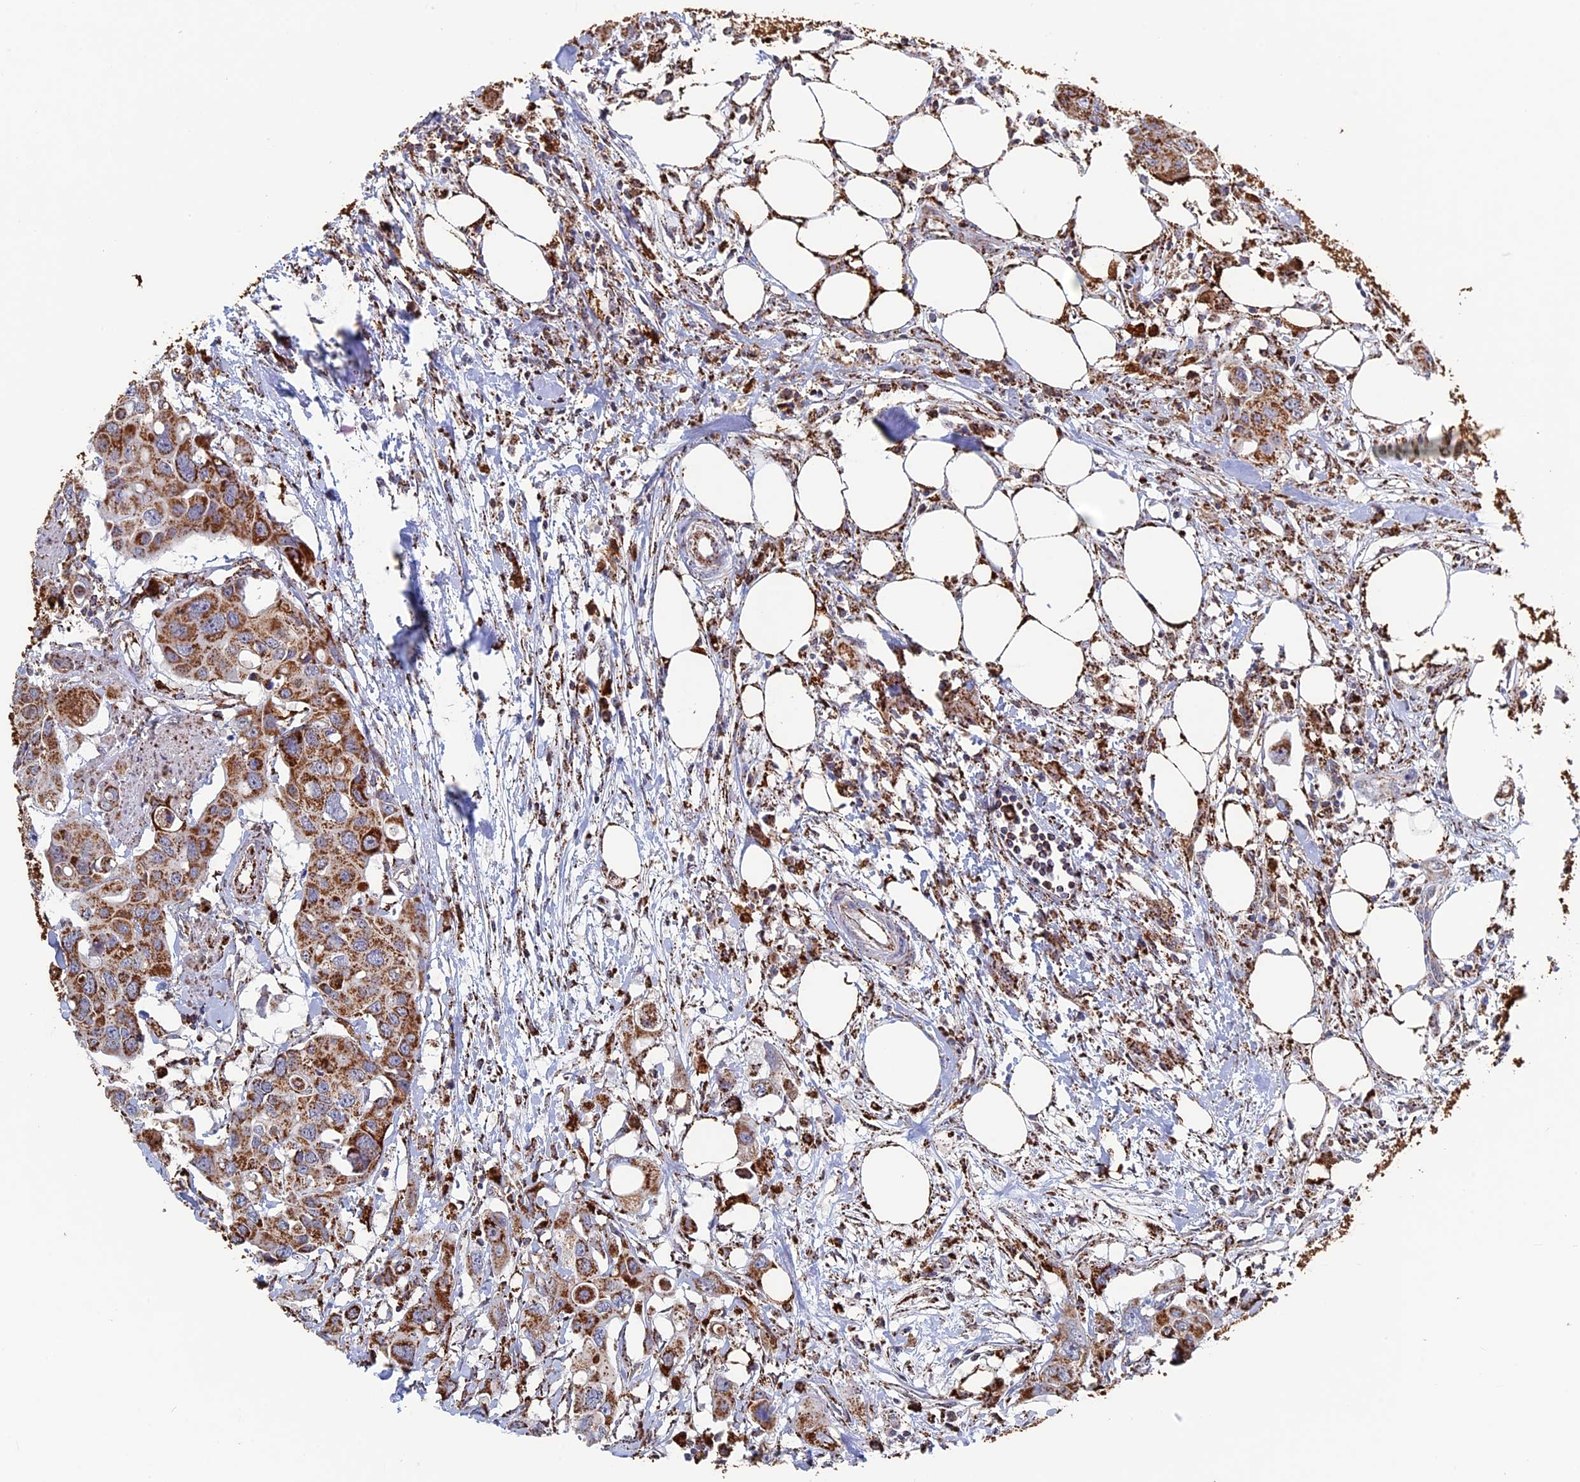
{"staining": {"intensity": "strong", "quantity": ">75%", "location": "cytoplasmic/membranous"}, "tissue": "colorectal cancer", "cell_type": "Tumor cells", "image_type": "cancer", "snomed": [{"axis": "morphology", "description": "Adenocarcinoma, NOS"}, {"axis": "topography", "description": "Colon"}], "caption": "Protein analysis of colorectal adenocarcinoma tissue reveals strong cytoplasmic/membranous staining in approximately >75% of tumor cells. (DAB (3,3'-diaminobenzidine) = brown stain, brightfield microscopy at high magnification).", "gene": "SEC24D", "patient": {"sex": "male", "age": 77}}